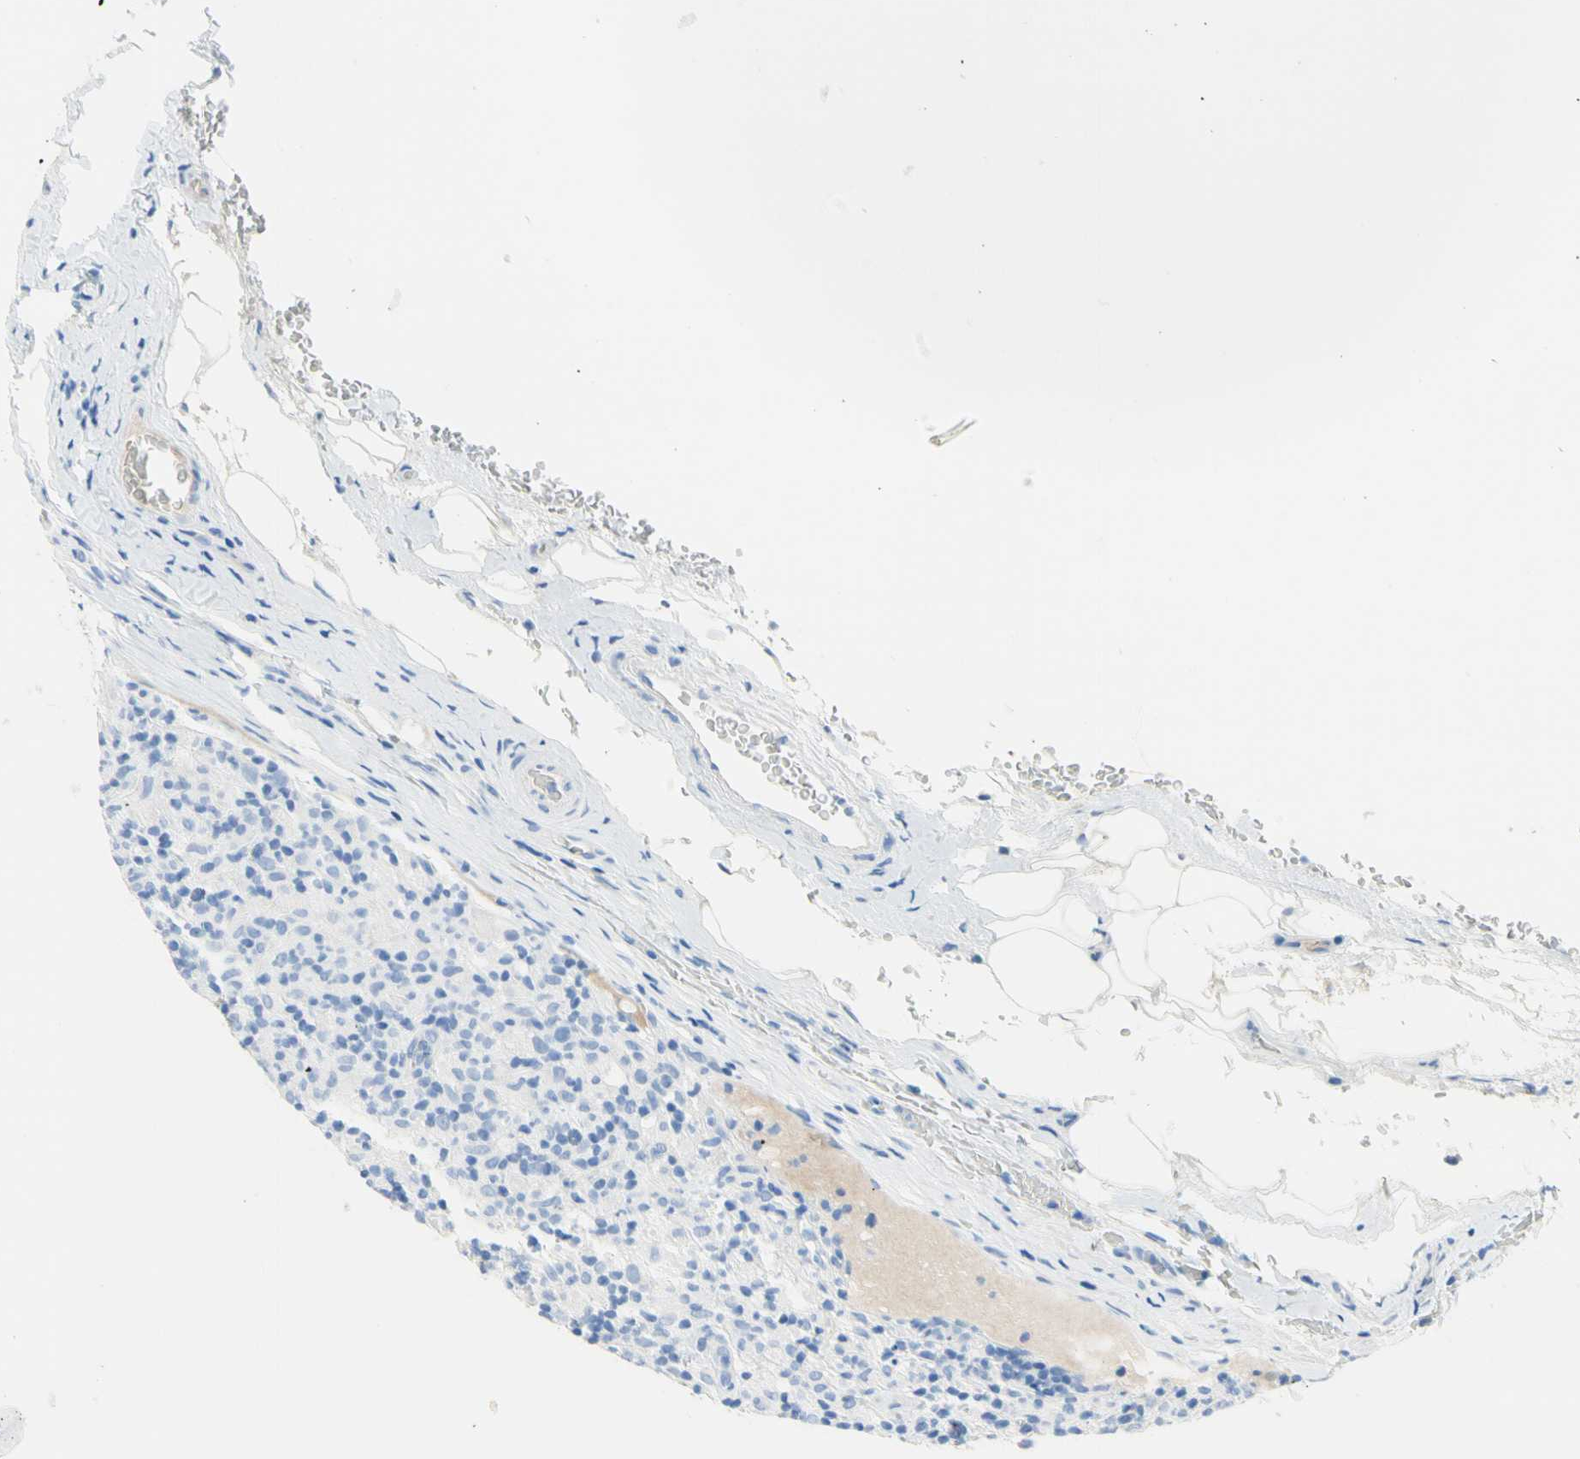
{"staining": {"intensity": "negative", "quantity": "none", "location": "none"}, "tissue": "lymphoma", "cell_type": "Tumor cells", "image_type": "cancer", "snomed": [{"axis": "morphology", "description": "Hodgkin's disease, NOS"}, {"axis": "topography", "description": "Lymph node"}], "caption": "An image of human lymphoma is negative for staining in tumor cells. (Stains: DAB (3,3'-diaminobenzidine) IHC with hematoxylin counter stain, Microscopy: brightfield microscopy at high magnification).", "gene": "IL6ST", "patient": {"sex": "male", "age": 70}}